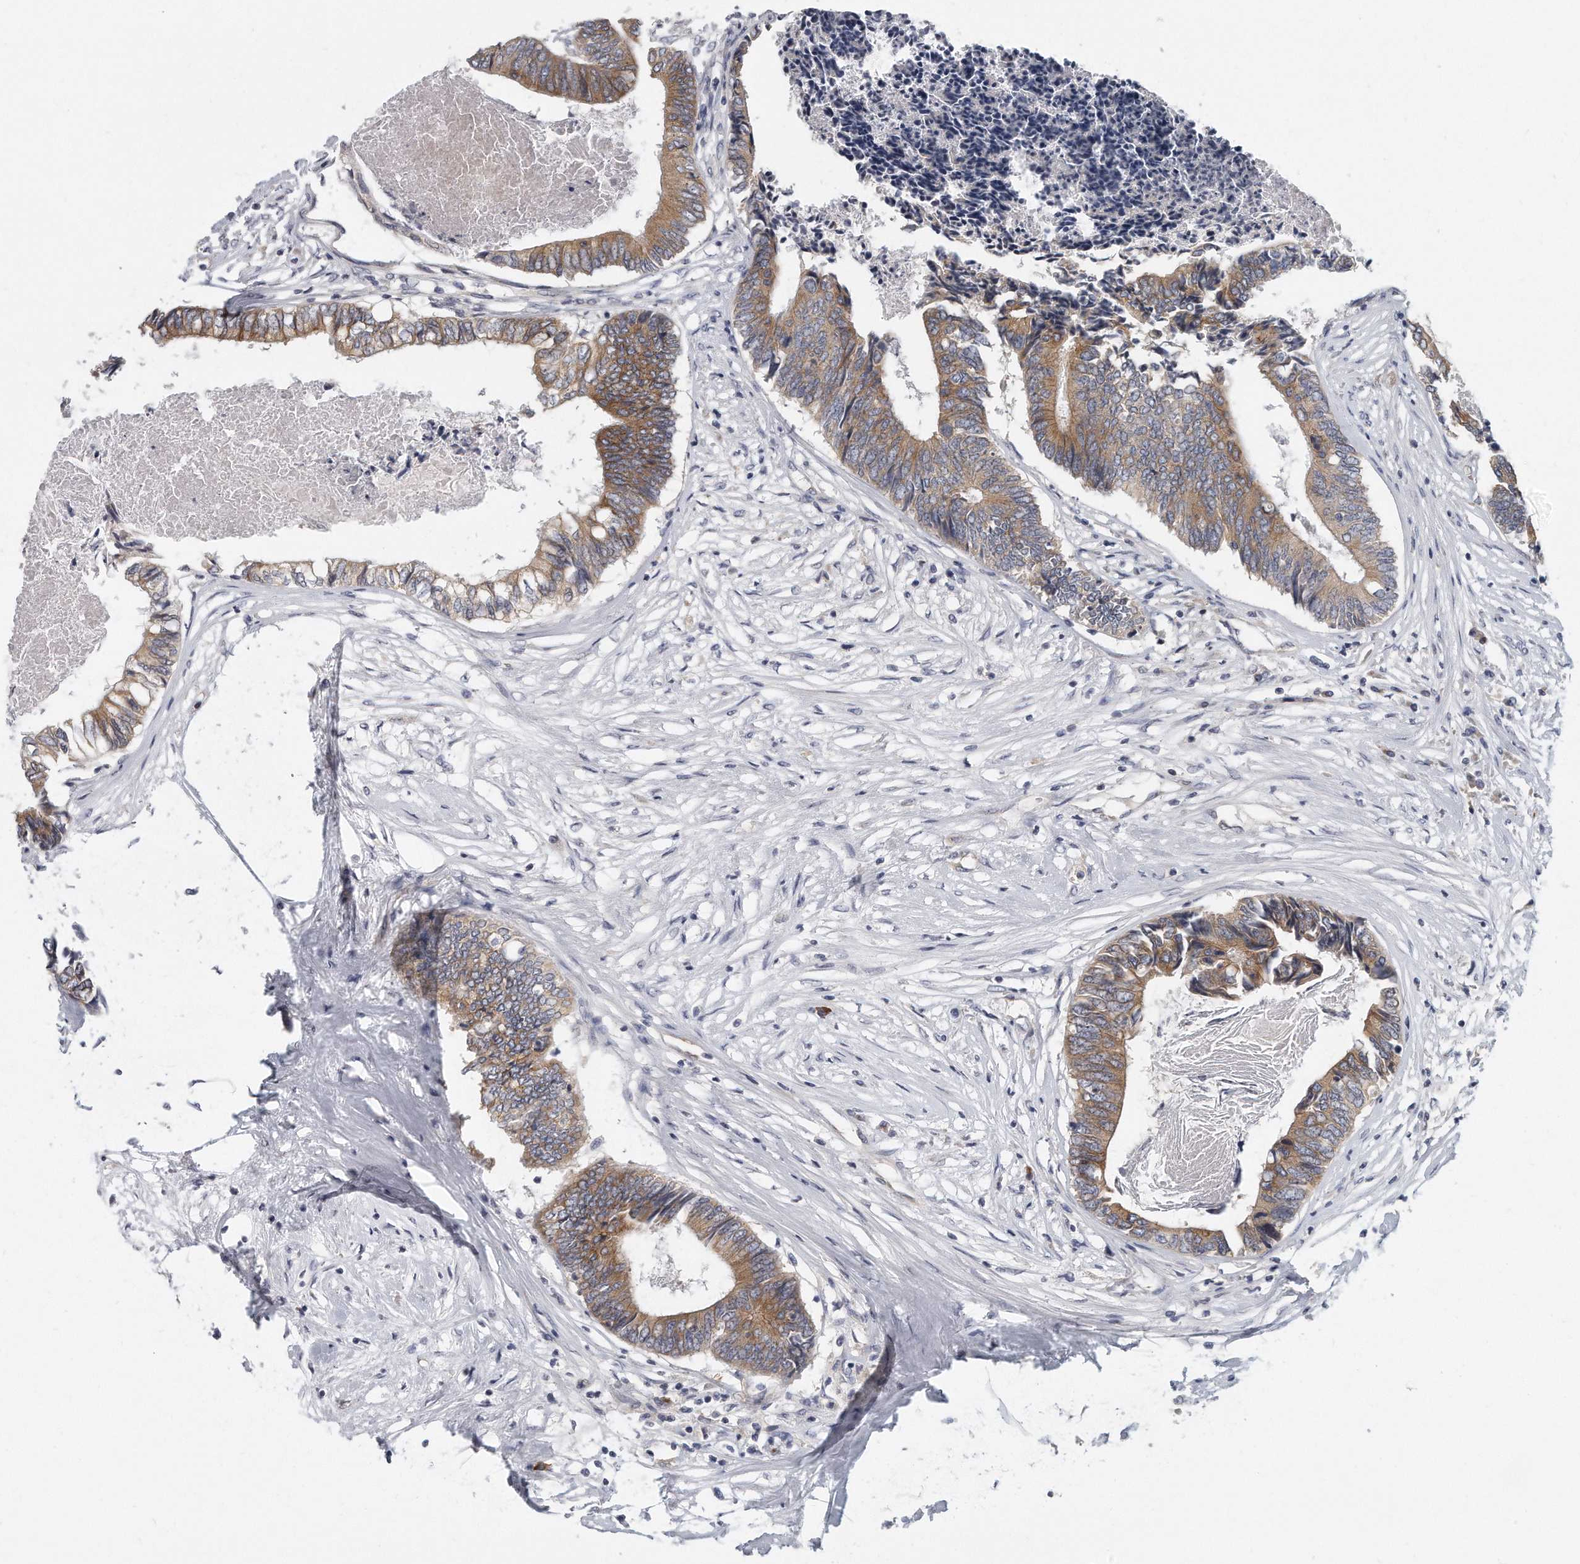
{"staining": {"intensity": "moderate", "quantity": ">75%", "location": "cytoplasmic/membranous"}, "tissue": "colorectal cancer", "cell_type": "Tumor cells", "image_type": "cancer", "snomed": [{"axis": "morphology", "description": "Adenocarcinoma, NOS"}, {"axis": "topography", "description": "Rectum"}], "caption": "This is a micrograph of immunohistochemistry staining of colorectal adenocarcinoma, which shows moderate positivity in the cytoplasmic/membranous of tumor cells.", "gene": "PLEKHA6", "patient": {"sex": "male", "age": 63}}